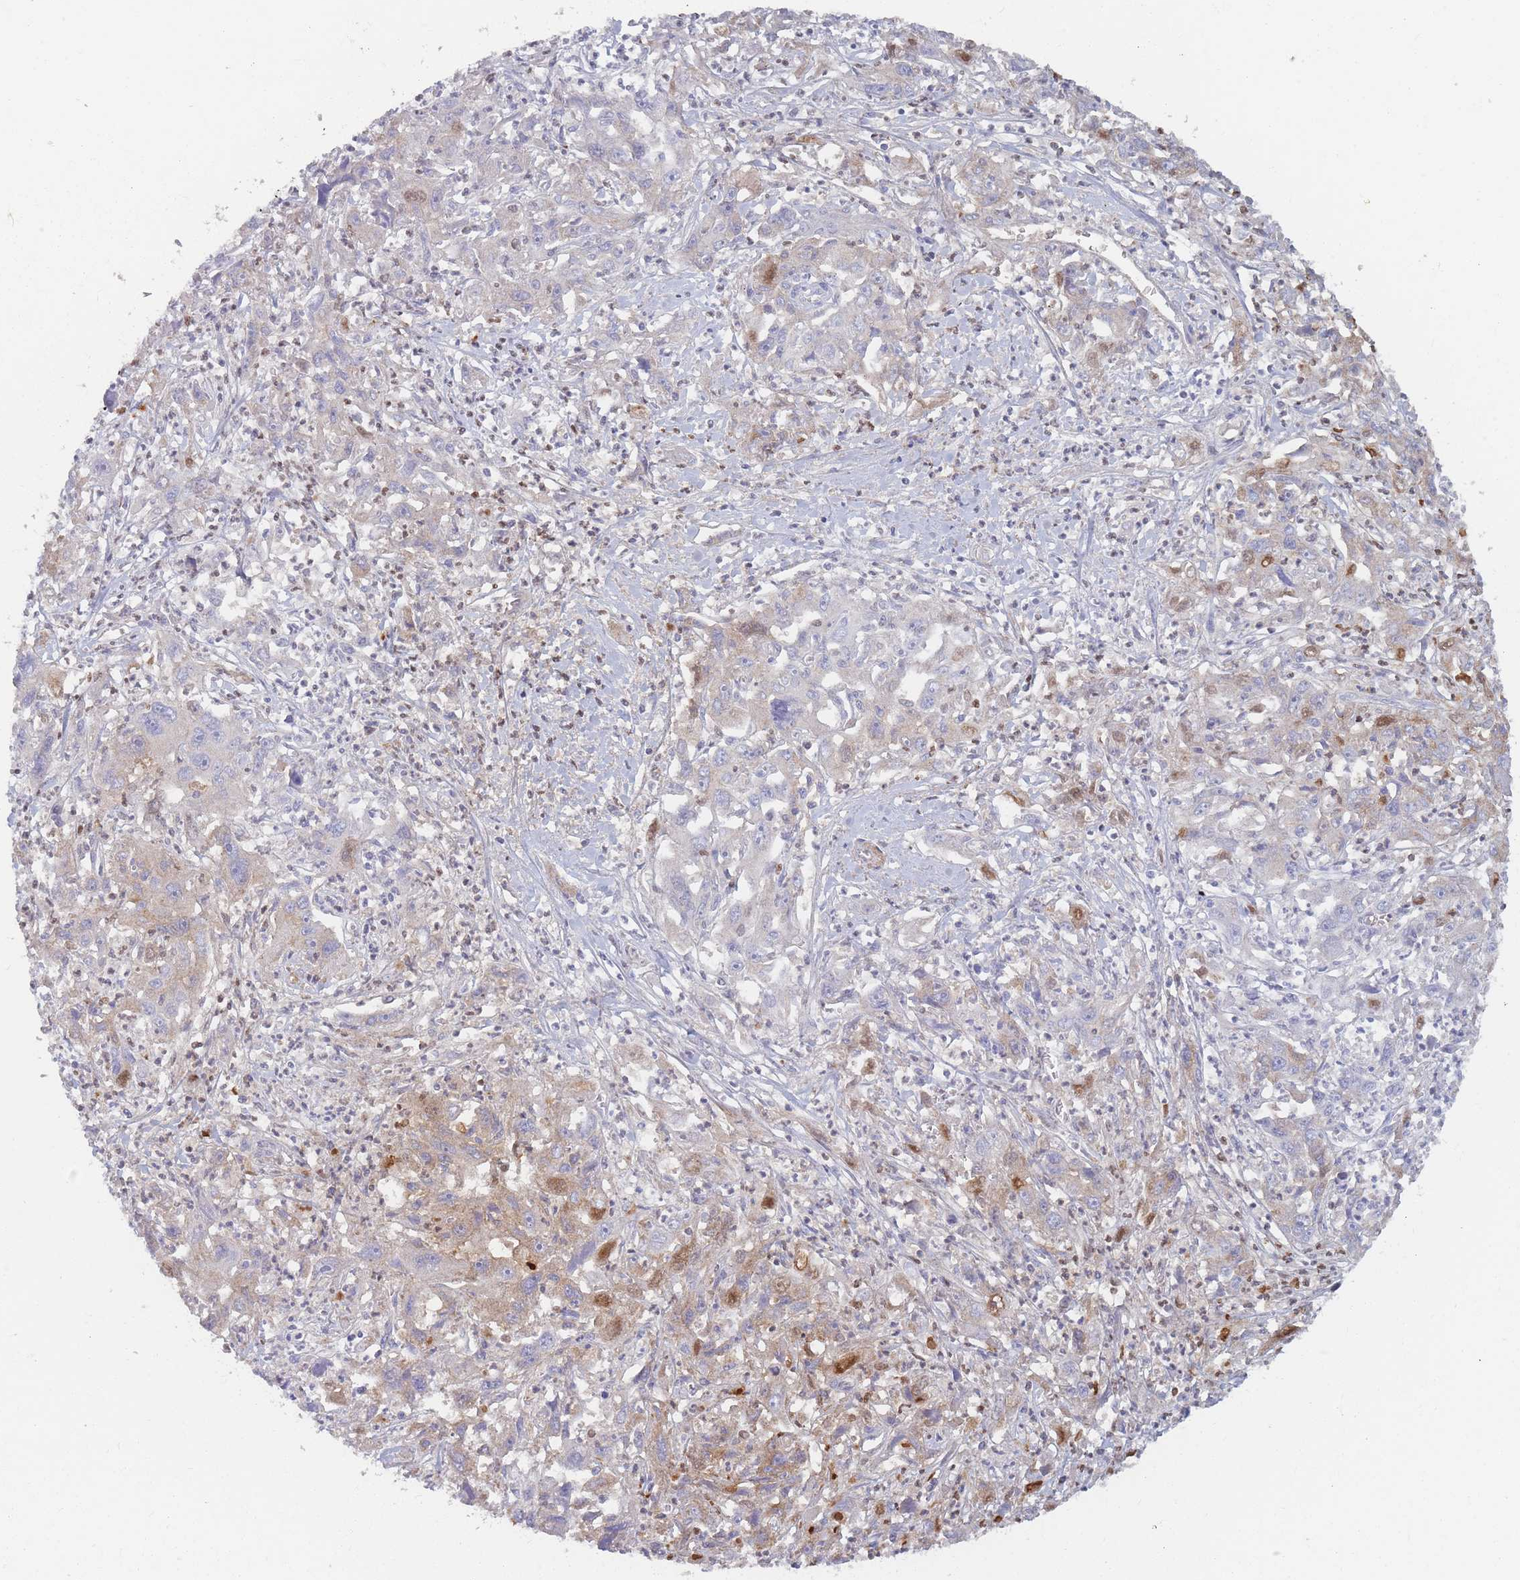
{"staining": {"intensity": "weak", "quantity": "<25%", "location": "cytoplasmic/membranous"}, "tissue": "liver cancer", "cell_type": "Tumor cells", "image_type": "cancer", "snomed": [{"axis": "morphology", "description": "Carcinoma, Hepatocellular, NOS"}, {"axis": "topography", "description": "Liver"}], "caption": "Tumor cells are negative for brown protein staining in liver cancer.", "gene": "PRG4", "patient": {"sex": "male", "age": 63}}